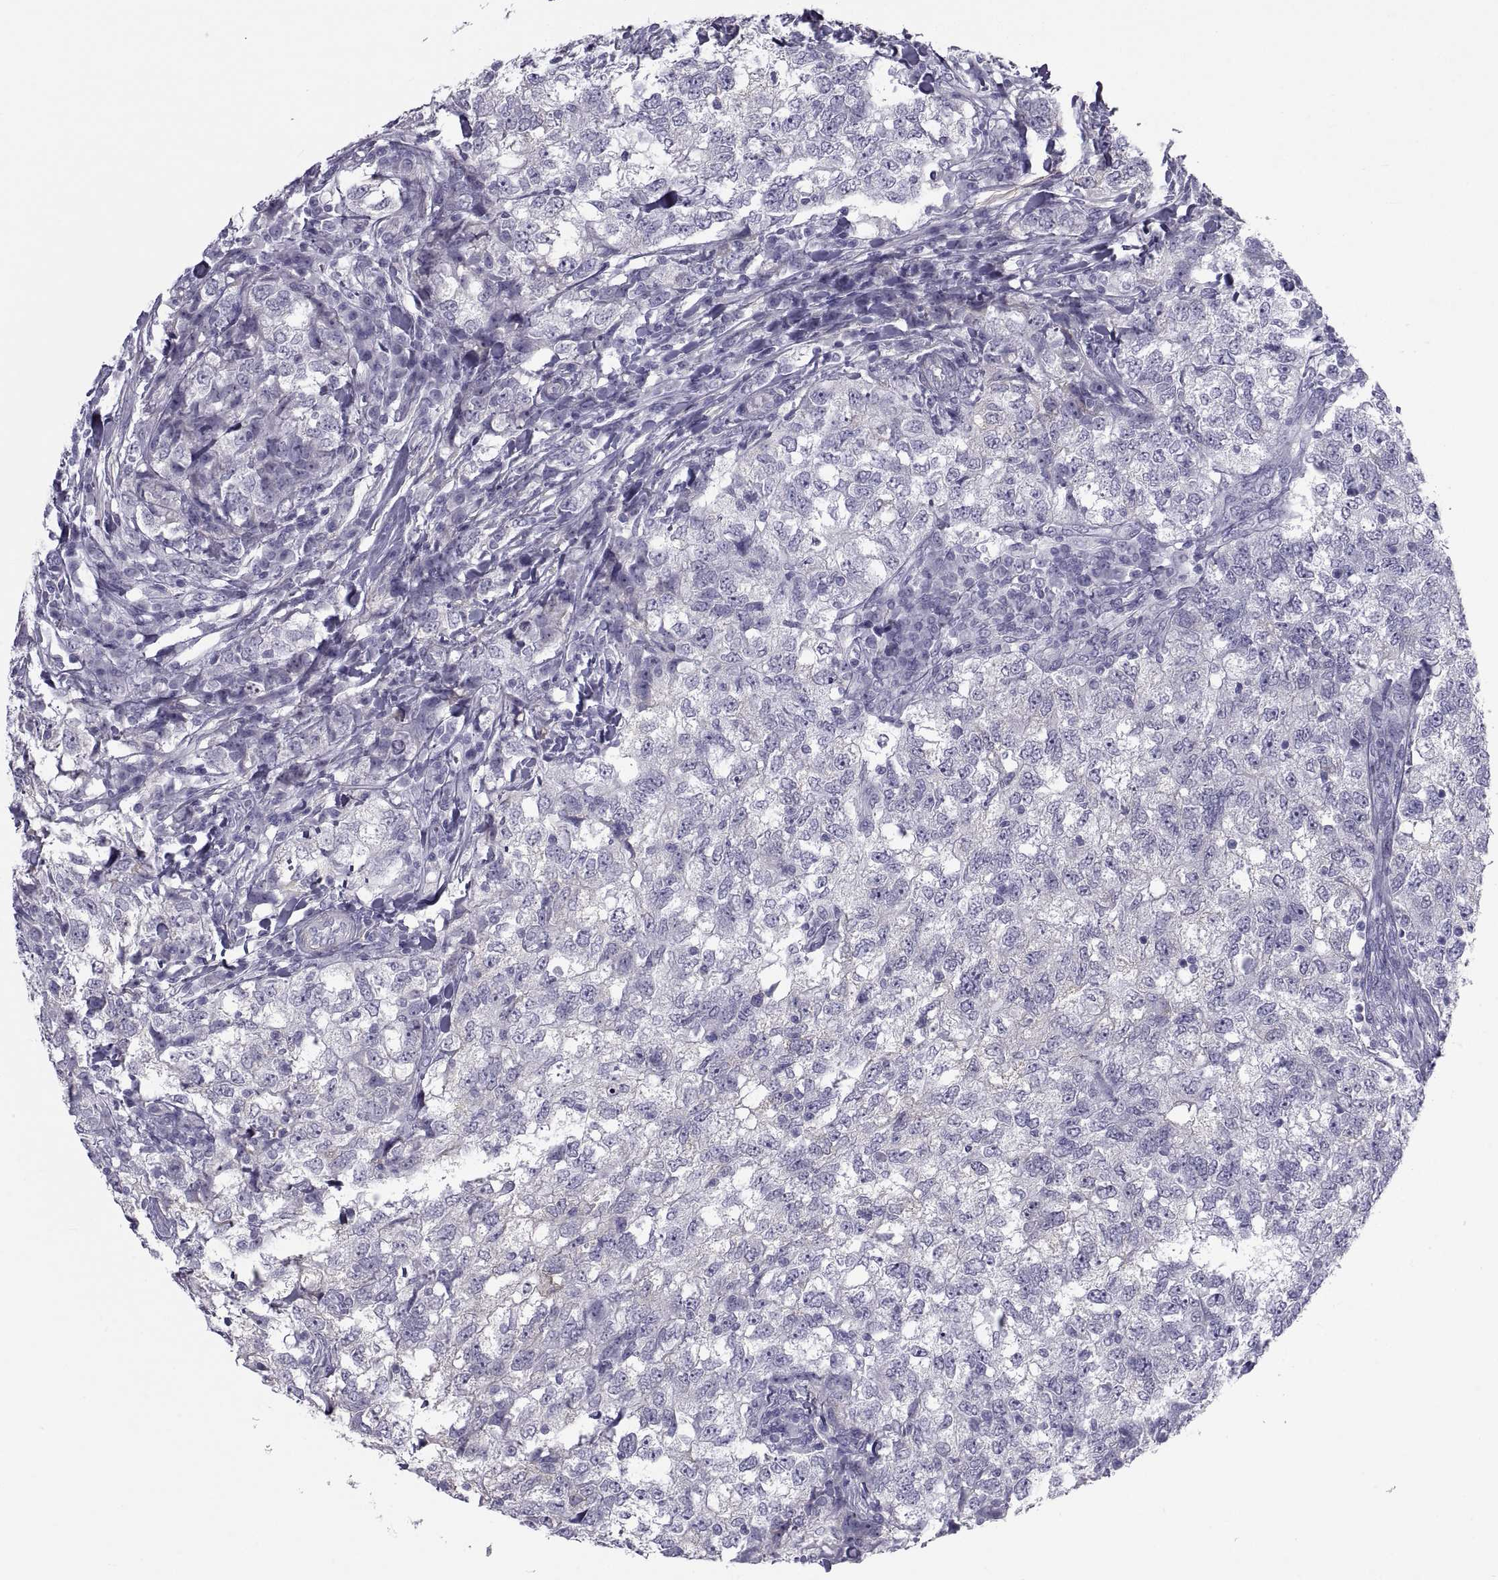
{"staining": {"intensity": "negative", "quantity": "none", "location": "none"}, "tissue": "breast cancer", "cell_type": "Tumor cells", "image_type": "cancer", "snomed": [{"axis": "morphology", "description": "Duct carcinoma"}, {"axis": "topography", "description": "Breast"}], "caption": "Invasive ductal carcinoma (breast) stained for a protein using immunohistochemistry (IHC) displays no positivity tumor cells.", "gene": "MAGEB1", "patient": {"sex": "female", "age": 30}}